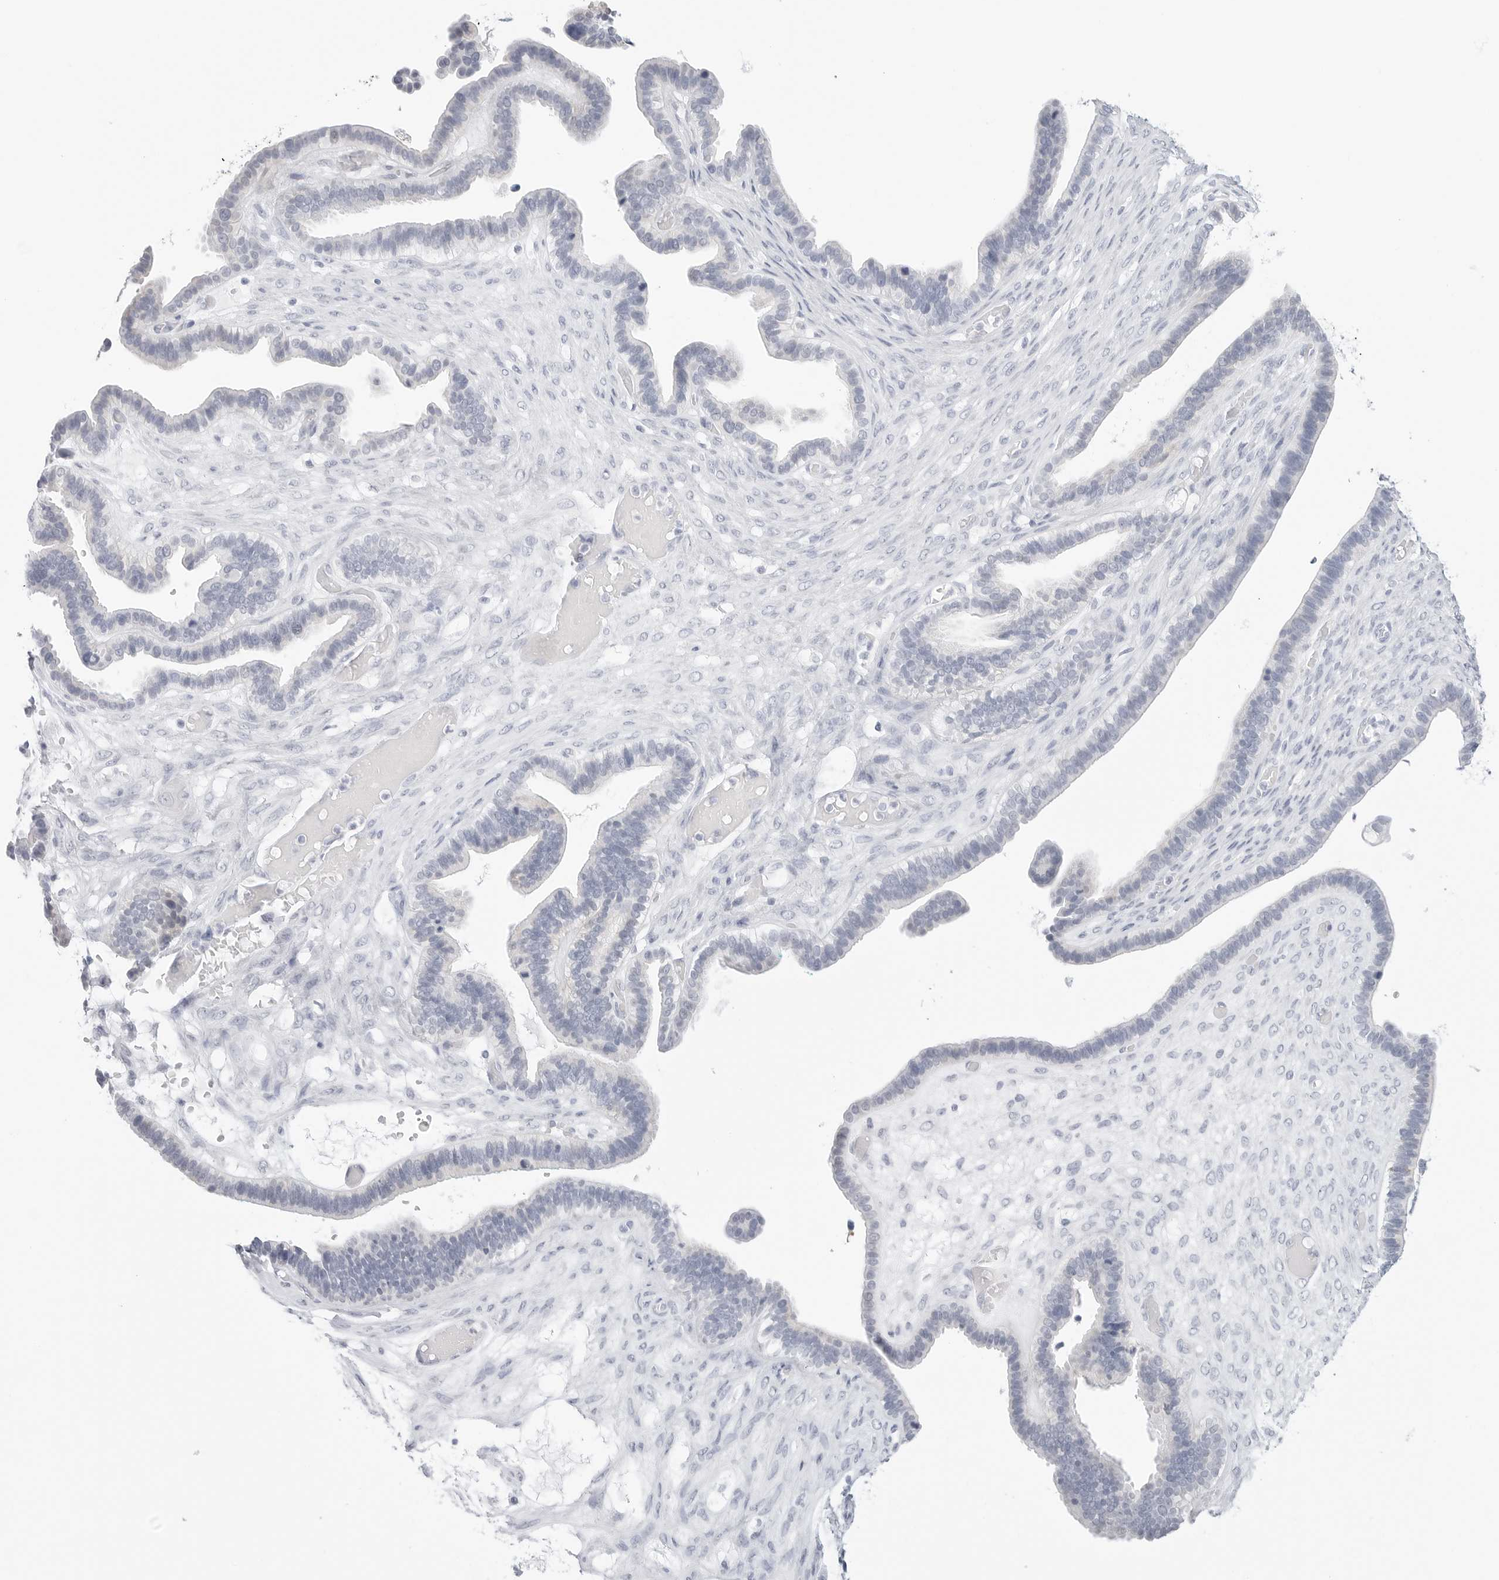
{"staining": {"intensity": "negative", "quantity": "none", "location": "none"}, "tissue": "ovarian cancer", "cell_type": "Tumor cells", "image_type": "cancer", "snomed": [{"axis": "morphology", "description": "Cystadenocarcinoma, serous, NOS"}, {"axis": "topography", "description": "Ovary"}], "caption": "Ovarian cancer (serous cystadenocarcinoma) stained for a protein using IHC exhibits no staining tumor cells.", "gene": "HMGCS2", "patient": {"sex": "female", "age": 56}}